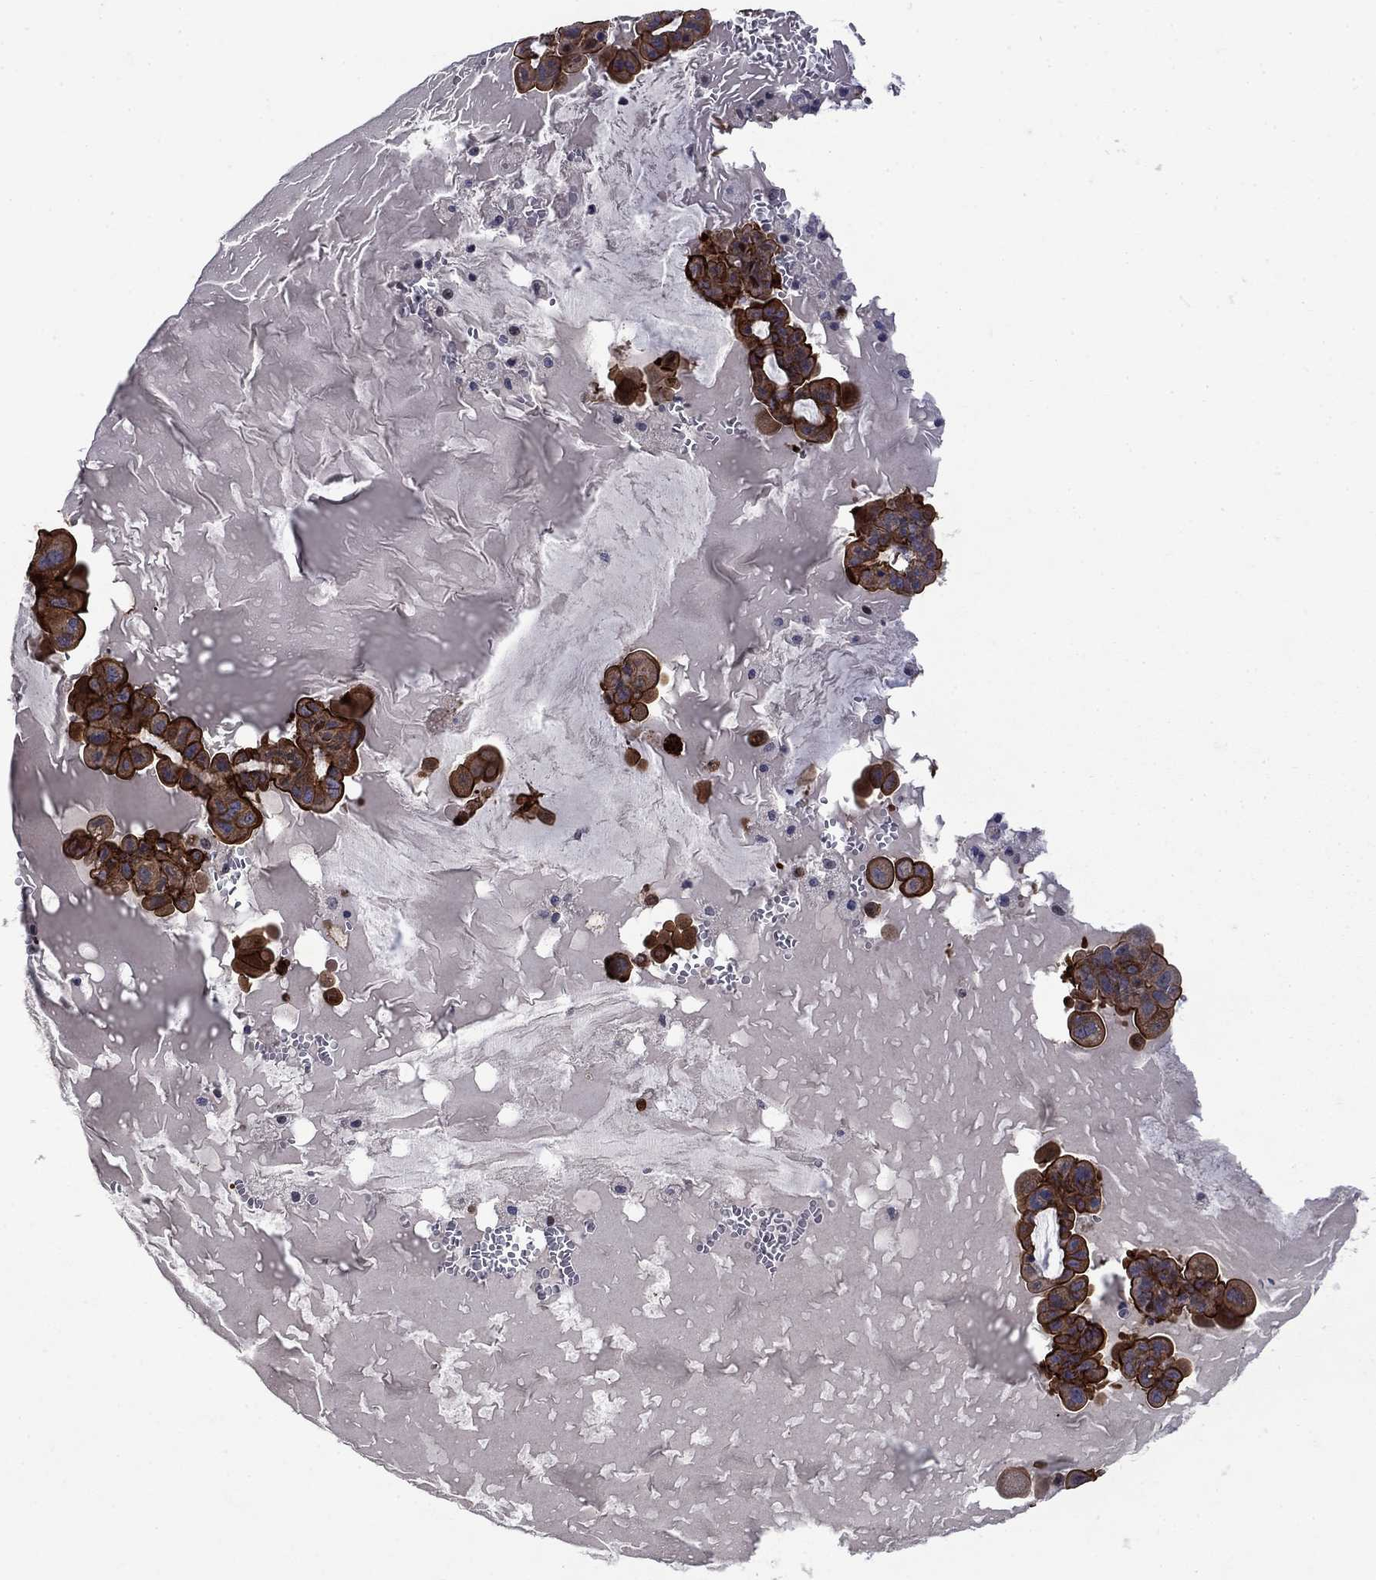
{"staining": {"intensity": "strong", "quantity": ">75%", "location": "cytoplasmic/membranous"}, "tissue": "ovarian cancer", "cell_type": "Tumor cells", "image_type": "cancer", "snomed": [{"axis": "morphology", "description": "Cystadenocarcinoma, mucinous, NOS"}, {"axis": "topography", "description": "Ovary"}], "caption": "This image demonstrates mucinous cystadenocarcinoma (ovarian) stained with immunohistochemistry to label a protein in brown. The cytoplasmic/membranous of tumor cells show strong positivity for the protein. Nuclei are counter-stained blue.", "gene": "SLC7A1", "patient": {"sex": "female", "age": 63}}